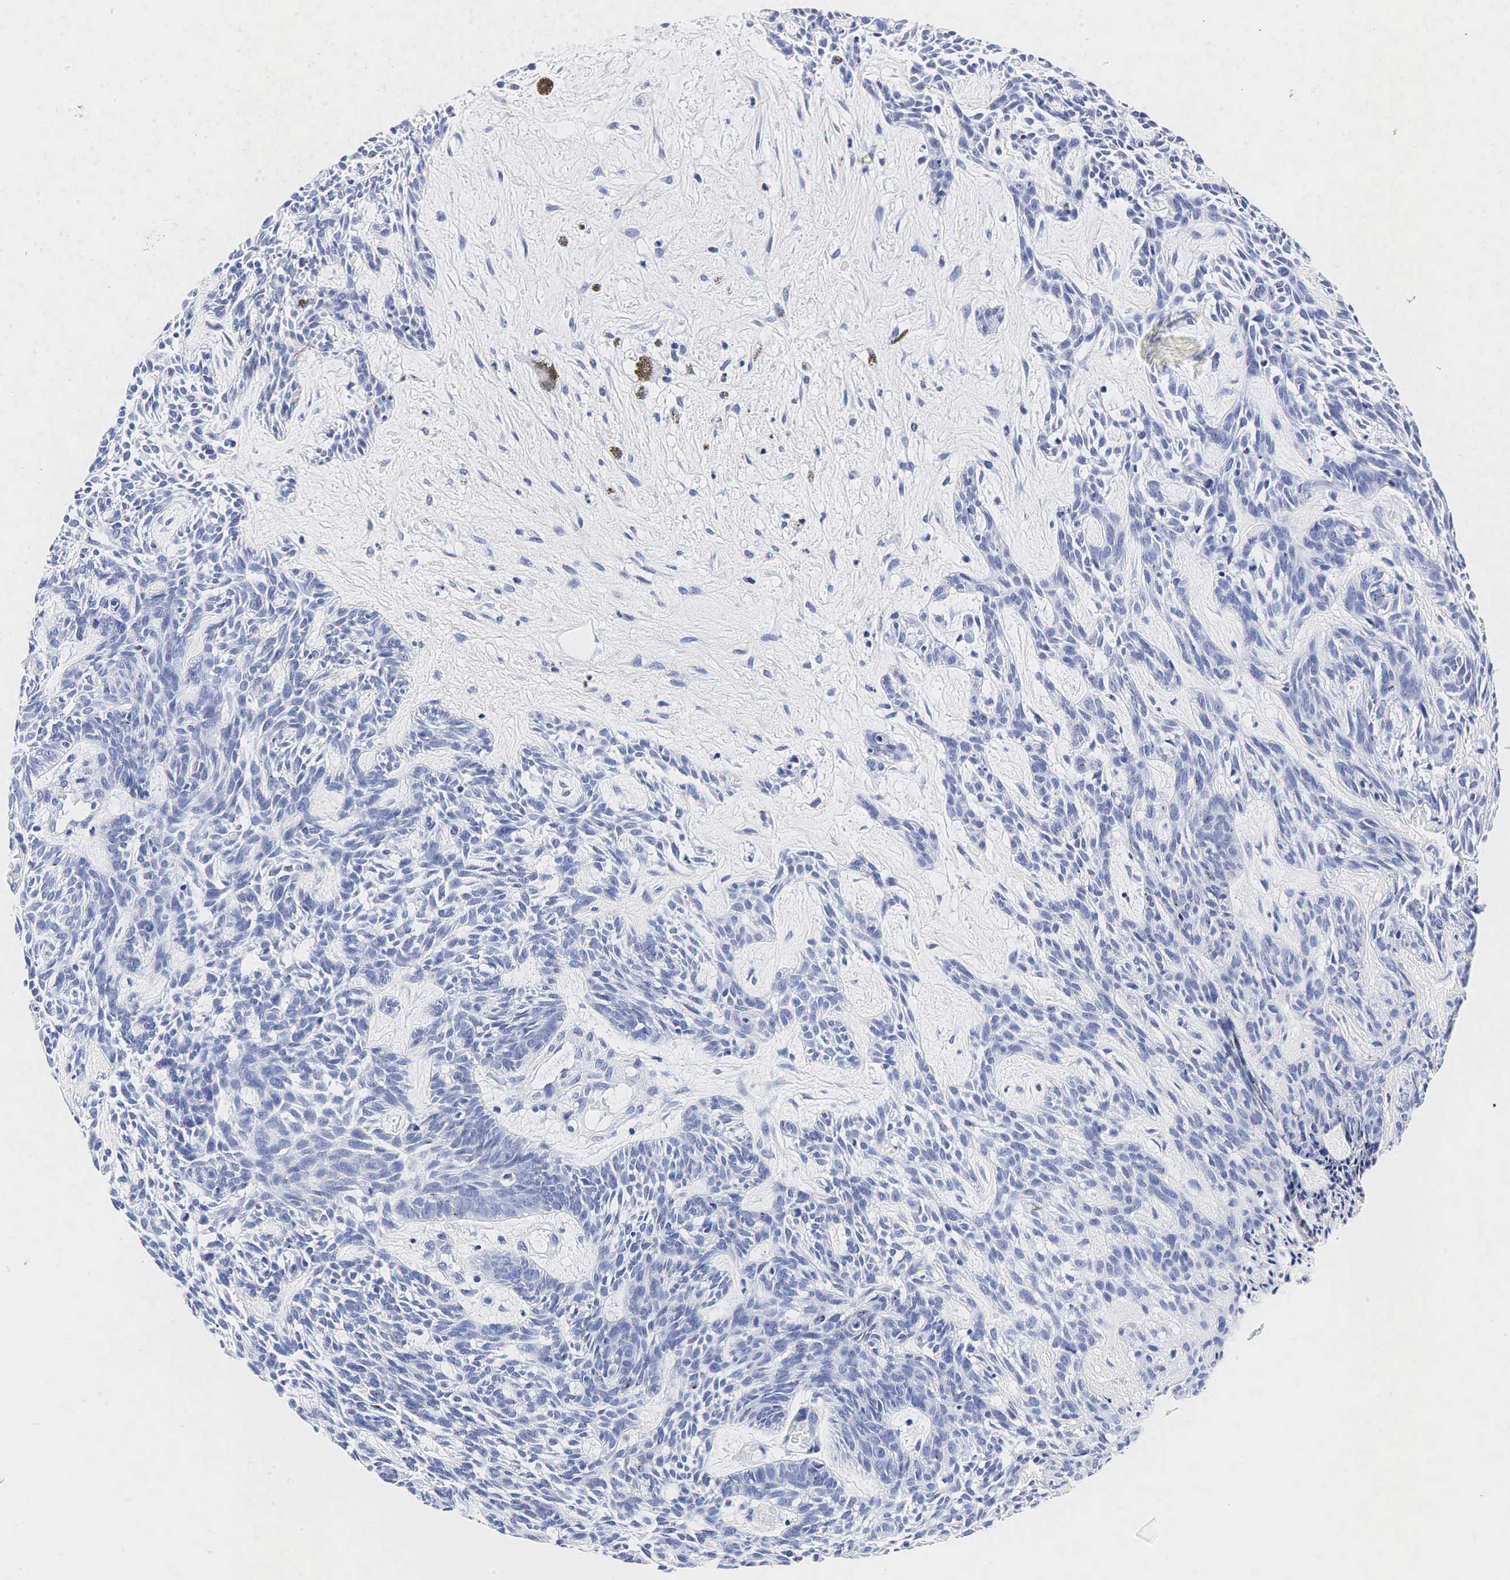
{"staining": {"intensity": "negative", "quantity": "none", "location": "none"}, "tissue": "skin cancer", "cell_type": "Tumor cells", "image_type": "cancer", "snomed": [{"axis": "morphology", "description": "Basal cell carcinoma"}, {"axis": "topography", "description": "Skin"}], "caption": "DAB (3,3'-diaminobenzidine) immunohistochemical staining of skin cancer (basal cell carcinoma) shows no significant staining in tumor cells.", "gene": "TG", "patient": {"sex": "male", "age": 58}}